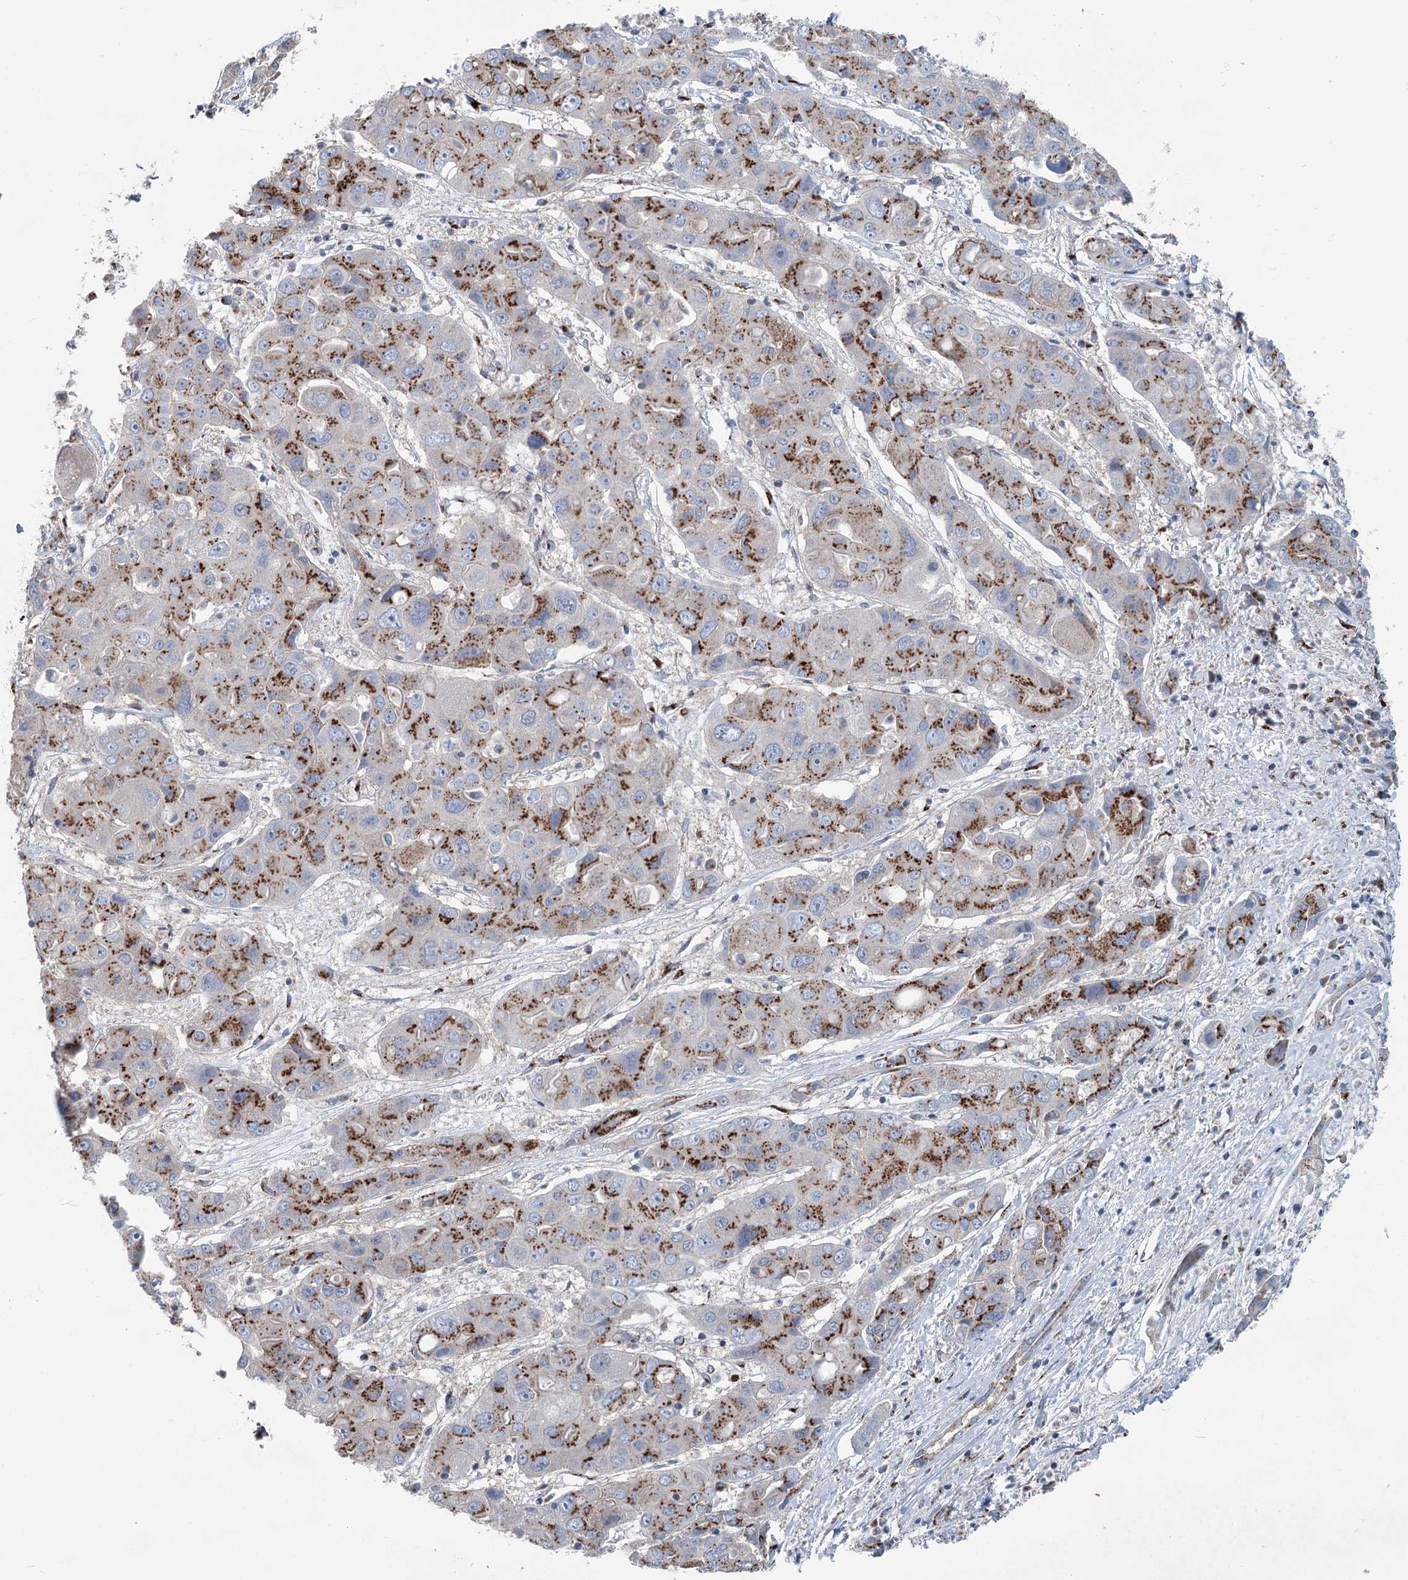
{"staining": {"intensity": "moderate", "quantity": ">75%", "location": "cytoplasmic/membranous"}, "tissue": "liver cancer", "cell_type": "Tumor cells", "image_type": "cancer", "snomed": [{"axis": "morphology", "description": "Cholangiocarcinoma"}, {"axis": "topography", "description": "Liver"}], "caption": "Human liver cancer (cholangiocarcinoma) stained for a protein (brown) shows moderate cytoplasmic/membranous positive staining in about >75% of tumor cells.", "gene": "ITIH5", "patient": {"sex": "male", "age": 67}}